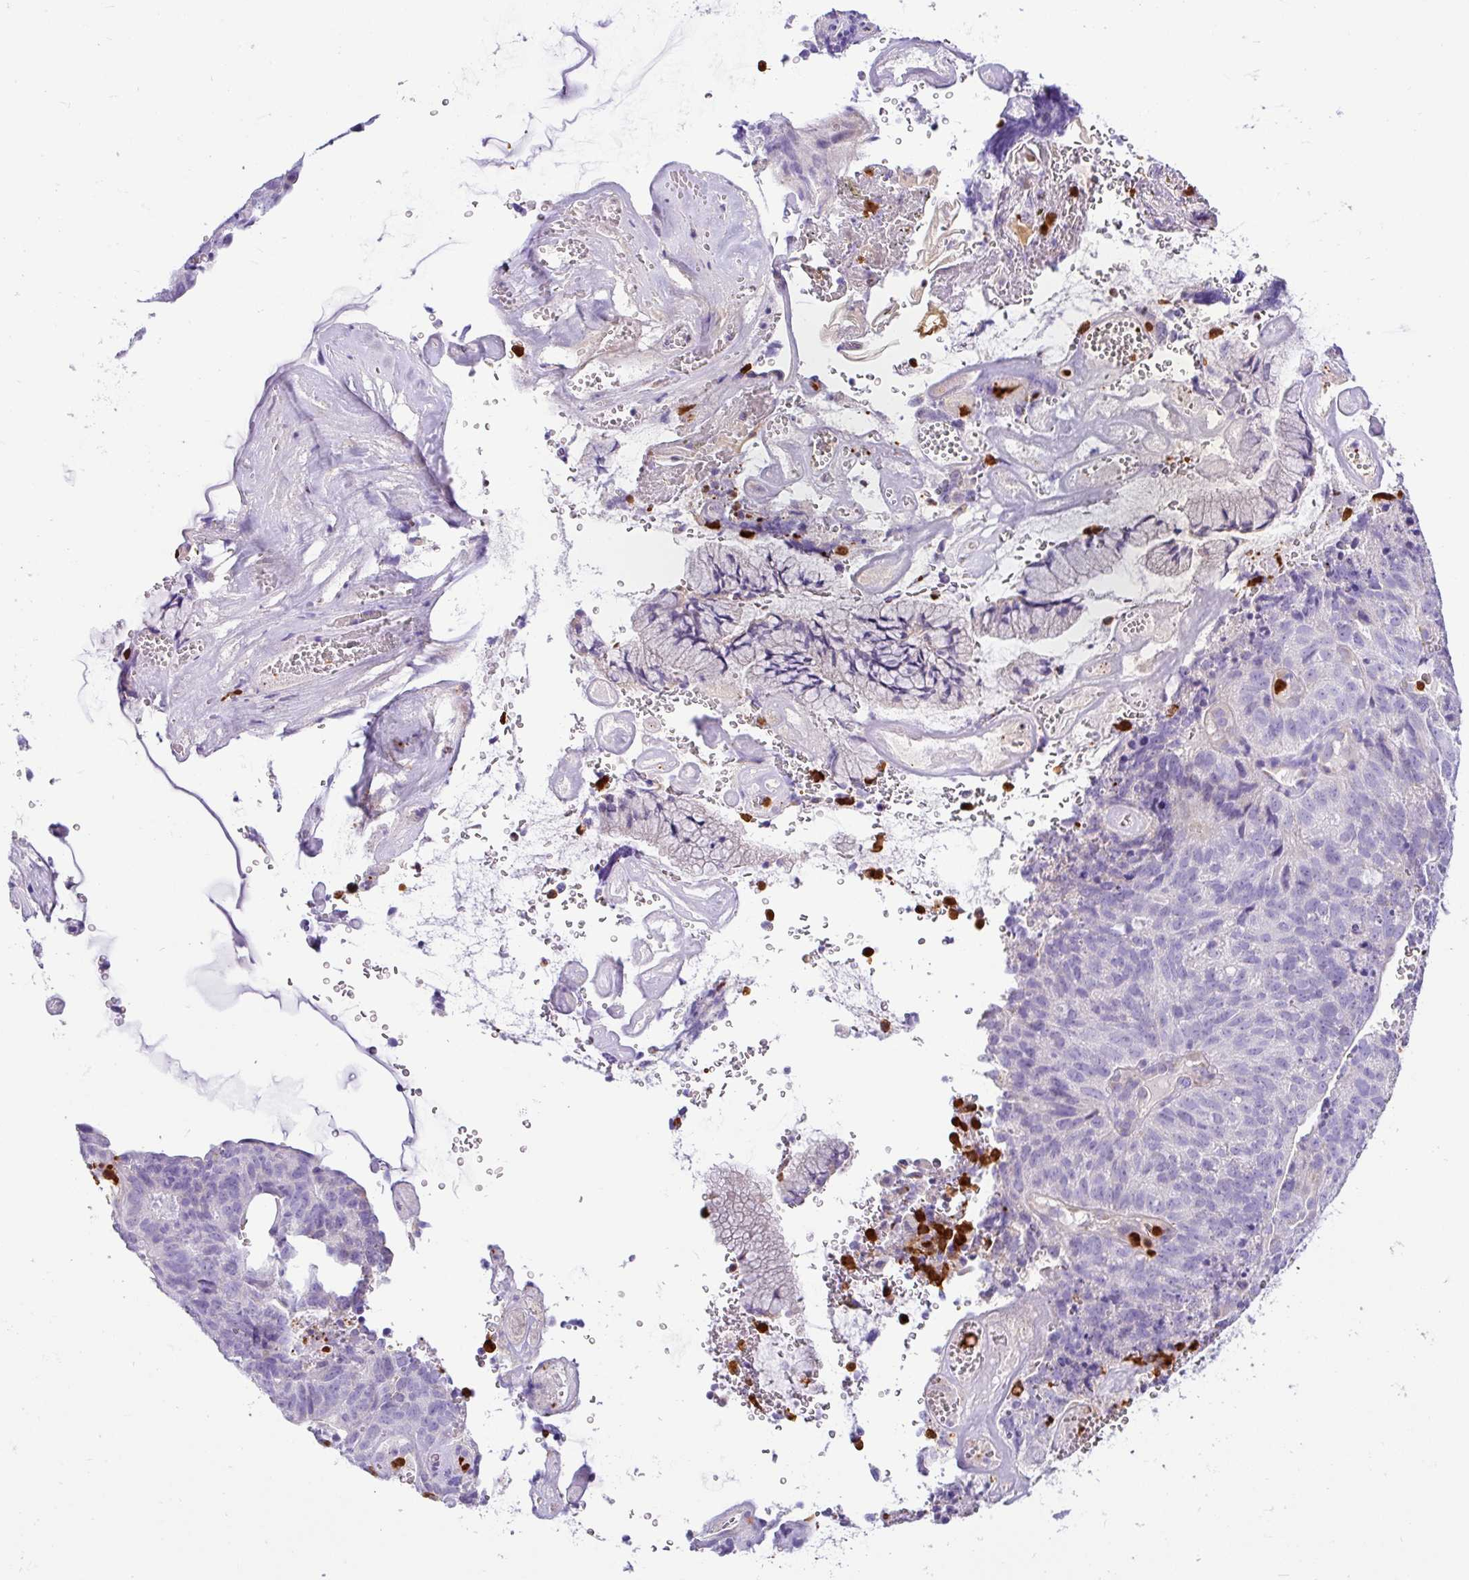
{"staining": {"intensity": "negative", "quantity": "none", "location": "none"}, "tissue": "cervical cancer", "cell_type": "Tumor cells", "image_type": "cancer", "snomed": [{"axis": "morphology", "description": "Adenocarcinoma, NOS"}, {"axis": "topography", "description": "Cervix"}], "caption": "An image of human cervical cancer is negative for staining in tumor cells.", "gene": "SH2D3C", "patient": {"sex": "female", "age": 38}}